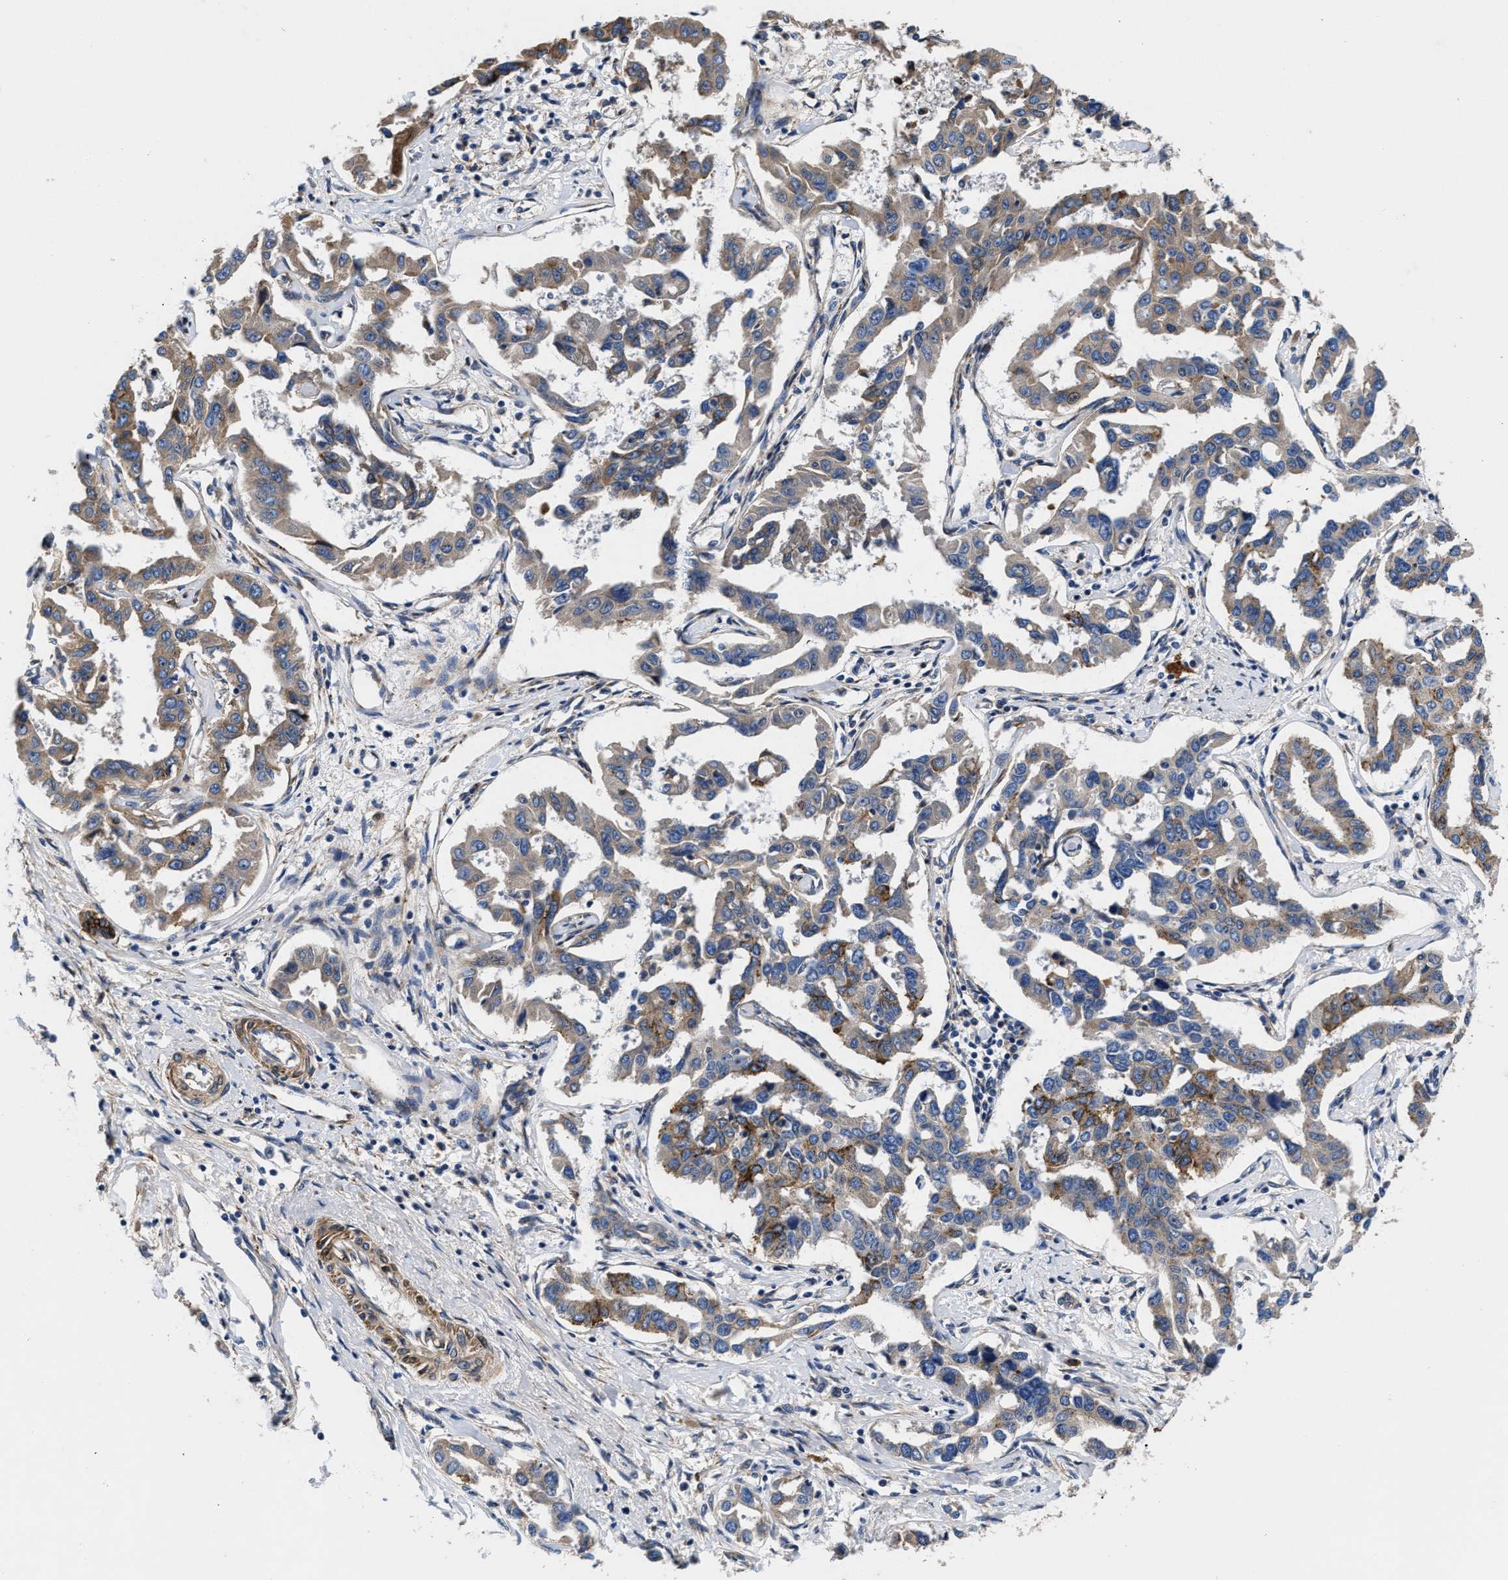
{"staining": {"intensity": "moderate", "quantity": "25%-75%", "location": "cytoplasmic/membranous"}, "tissue": "liver cancer", "cell_type": "Tumor cells", "image_type": "cancer", "snomed": [{"axis": "morphology", "description": "Cholangiocarcinoma"}, {"axis": "topography", "description": "Liver"}], "caption": "Immunohistochemistry (IHC) of human liver cholangiocarcinoma reveals medium levels of moderate cytoplasmic/membranous expression in about 25%-75% of tumor cells. The staining was performed using DAB (3,3'-diaminobenzidine), with brown indicating positive protein expression. Nuclei are stained blue with hematoxylin.", "gene": "SLC12A2", "patient": {"sex": "male", "age": 59}}